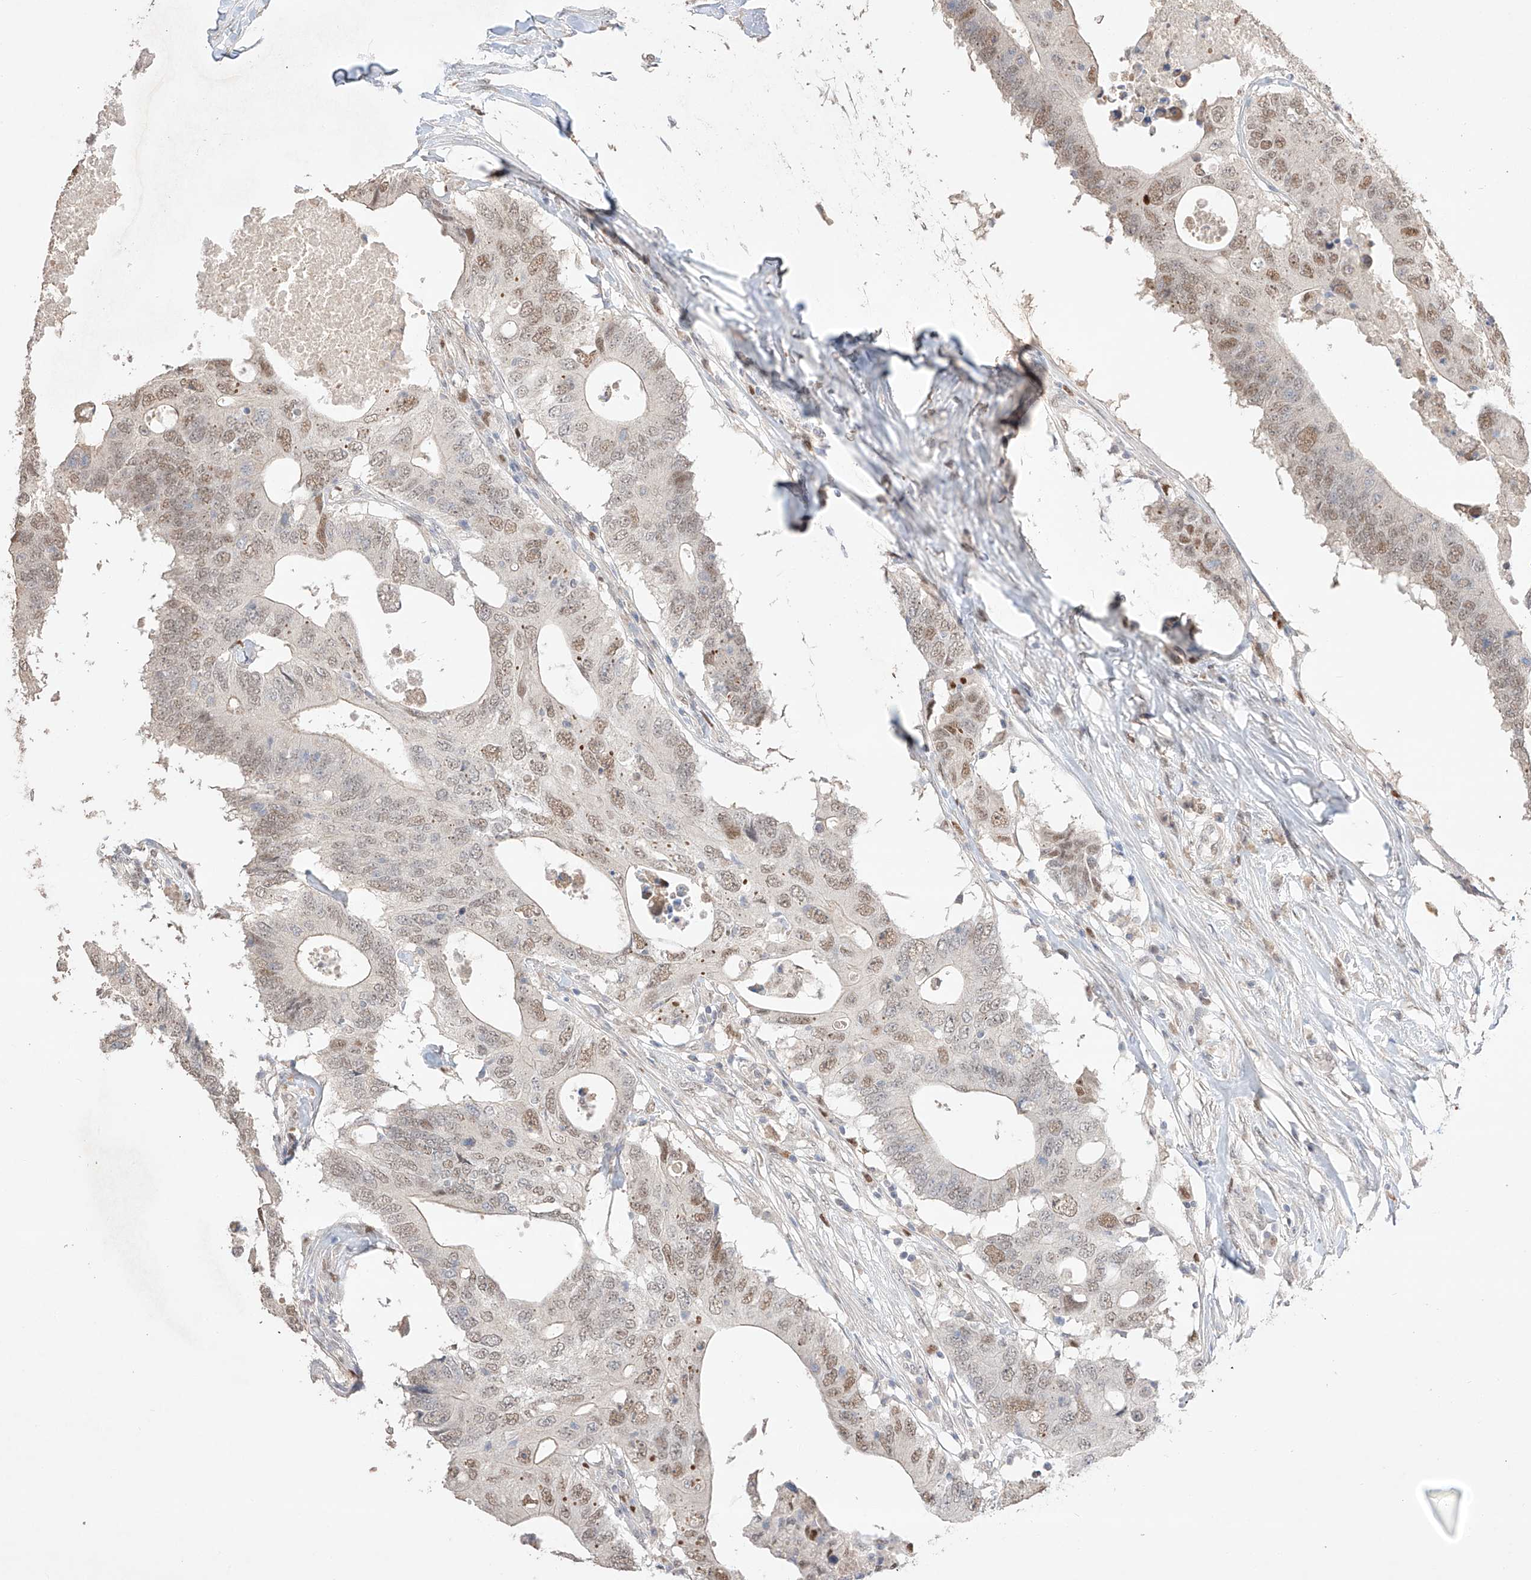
{"staining": {"intensity": "moderate", "quantity": "25%-75%", "location": "nuclear"}, "tissue": "colorectal cancer", "cell_type": "Tumor cells", "image_type": "cancer", "snomed": [{"axis": "morphology", "description": "Adenocarcinoma, NOS"}, {"axis": "topography", "description": "Colon"}], "caption": "Tumor cells exhibit medium levels of moderate nuclear staining in approximately 25%-75% of cells in human colorectal cancer (adenocarcinoma).", "gene": "APIP", "patient": {"sex": "male", "age": 71}}